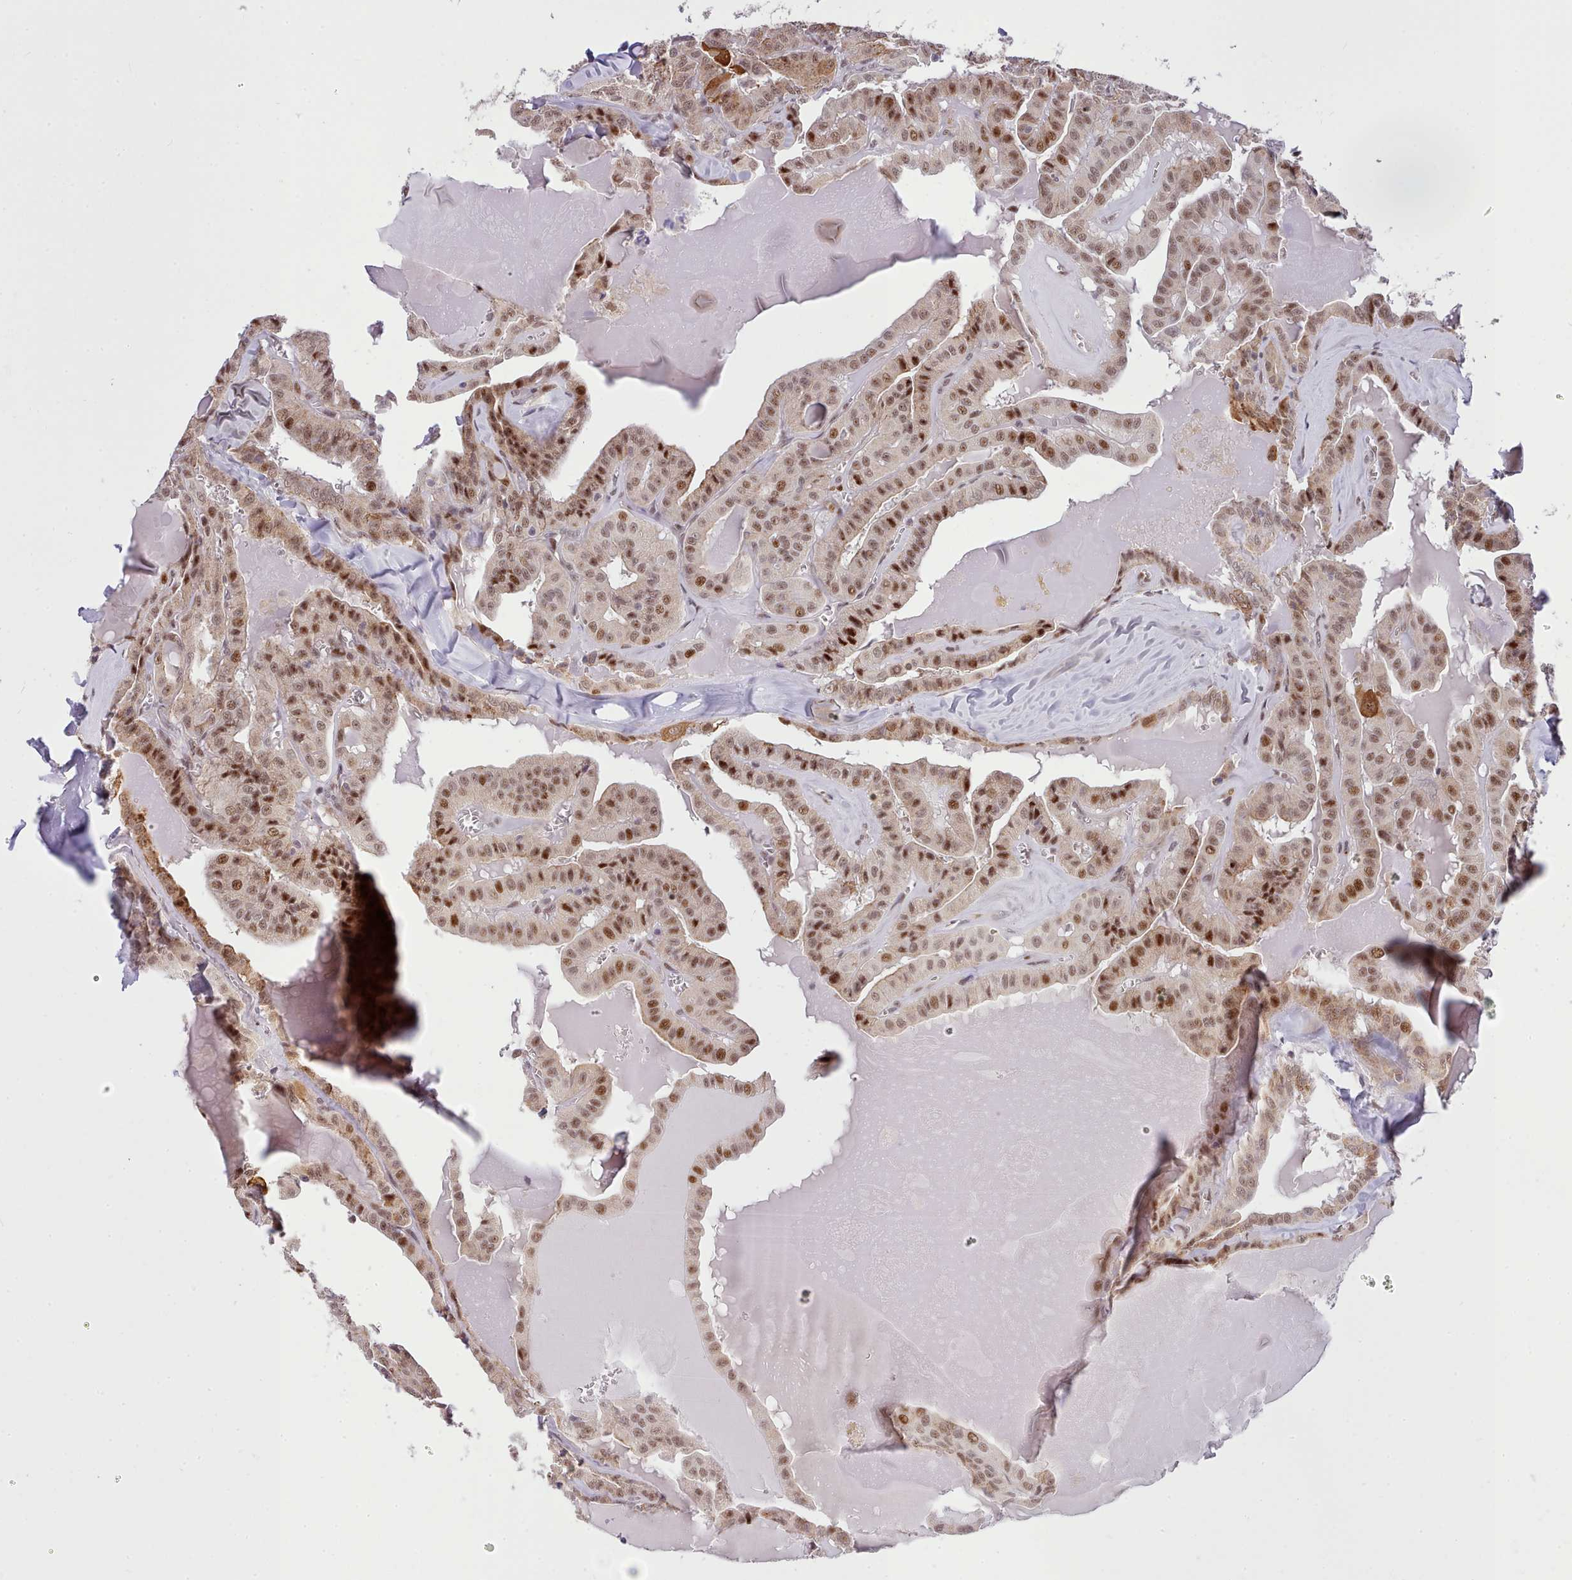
{"staining": {"intensity": "strong", "quantity": "<25%", "location": "cytoplasmic/membranous,nuclear"}, "tissue": "thyroid cancer", "cell_type": "Tumor cells", "image_type": "cancer", "snomed": [{"axis": "morphology", "description": "Papillary adenocarcinoma, NOS"}, {"axis": "topography", "description": "Thyroid gland"}], "caption": "Protein staining demonstrates strong cytoplasmic/membranous and nuclear staining in about <25% of tumor cells in thyroid papillary adenocarcinoma.", "gene": "HOXB7", "patient": {"sex": "male", "age": 52}}